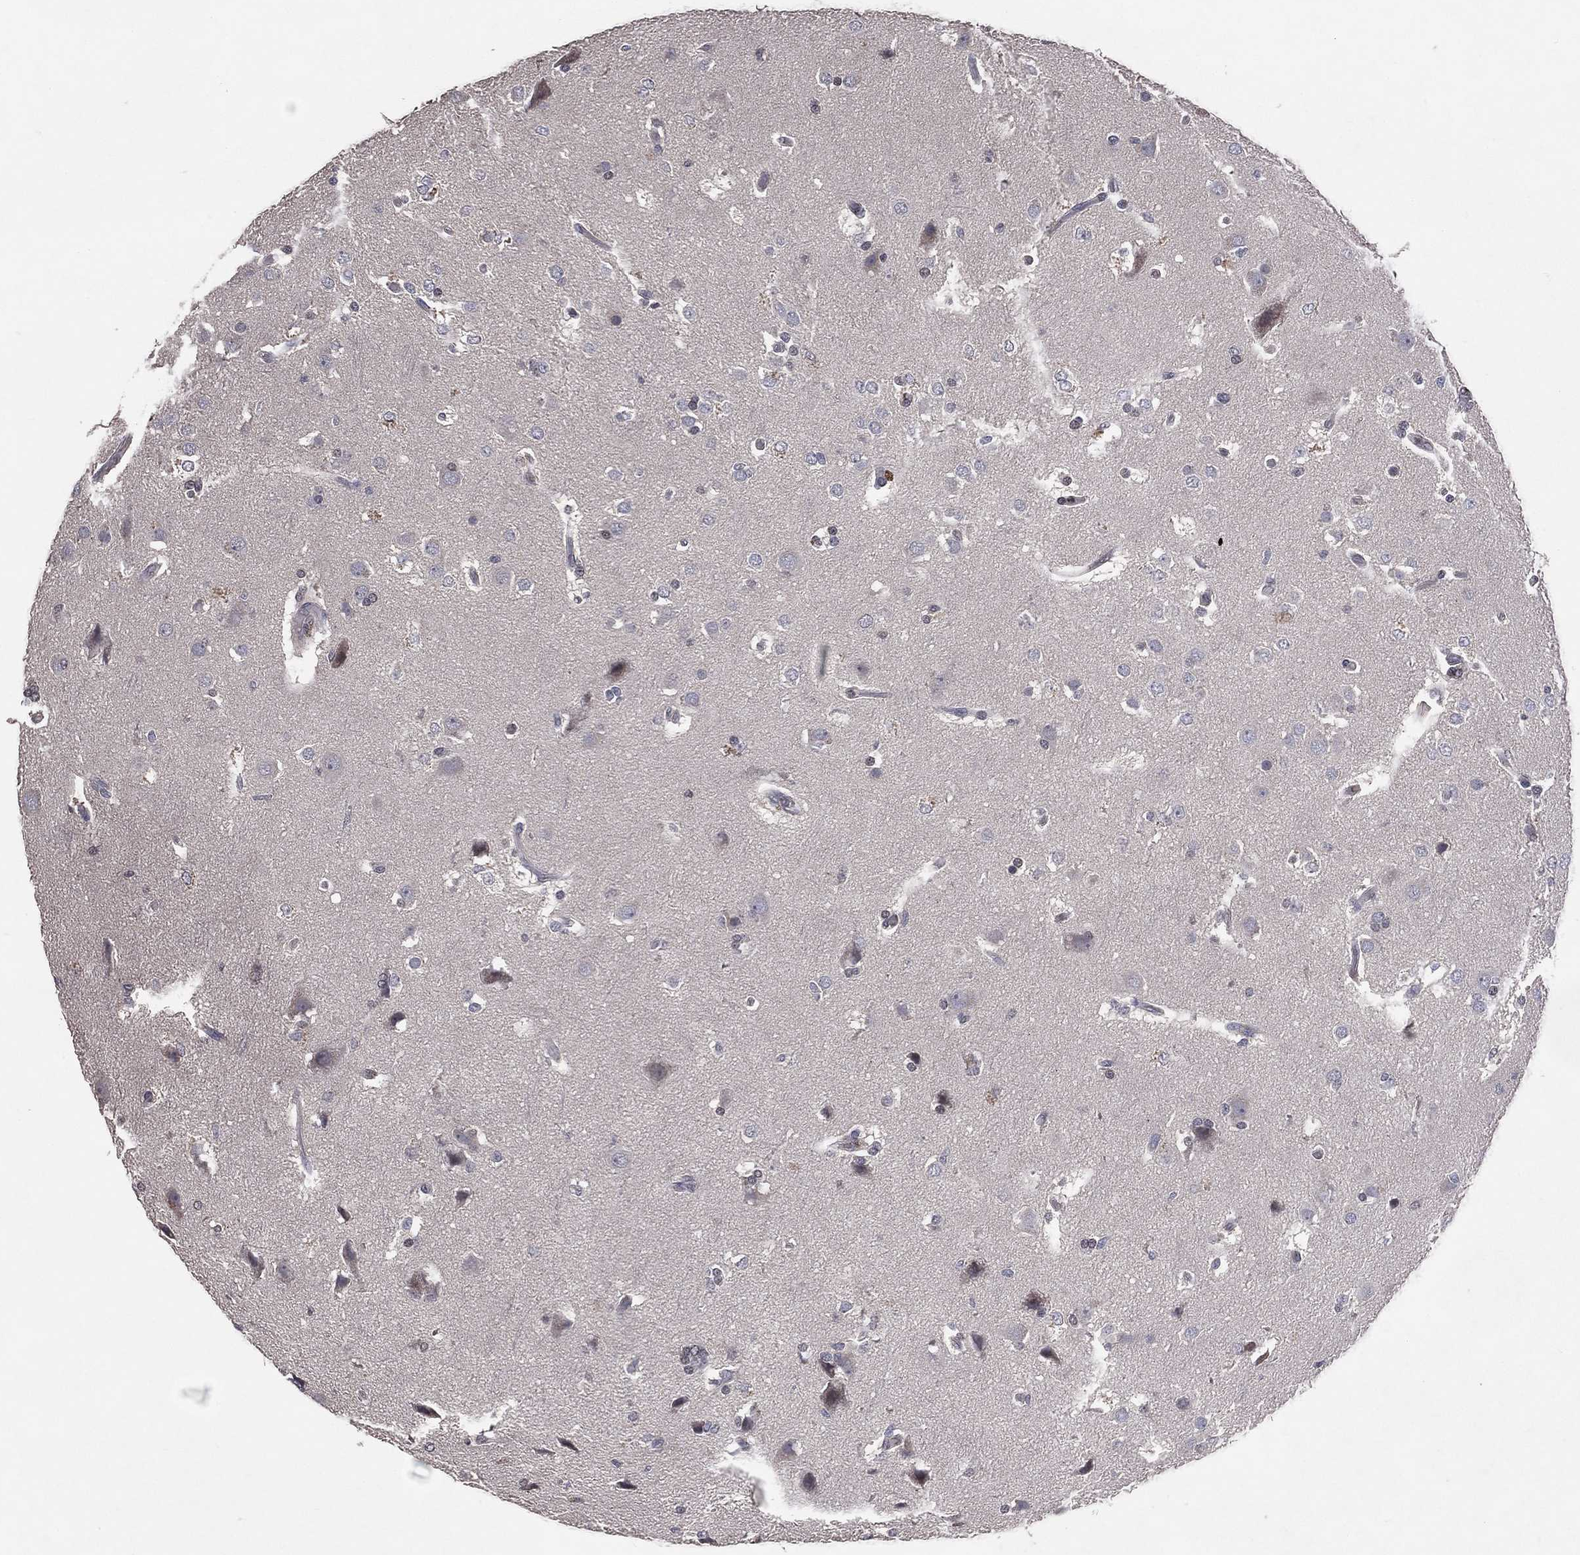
{"staining": {"intensity": "negative", "quantity": "none", "location": "none"}, "tissue": "glioma", "cell_type": "Tumor cells", "image_type": "cancer", "snomed": [{"axis": "morphology", "description": "Glioma, malignant, High grade"}, {"axis": "topography", "description": "Brain"}], "caption": "The histopathology image exhibits no staining of tumor cells in glioma.", "gene": "DNAH7", "patient": {"sex": "female", "age": 63}}